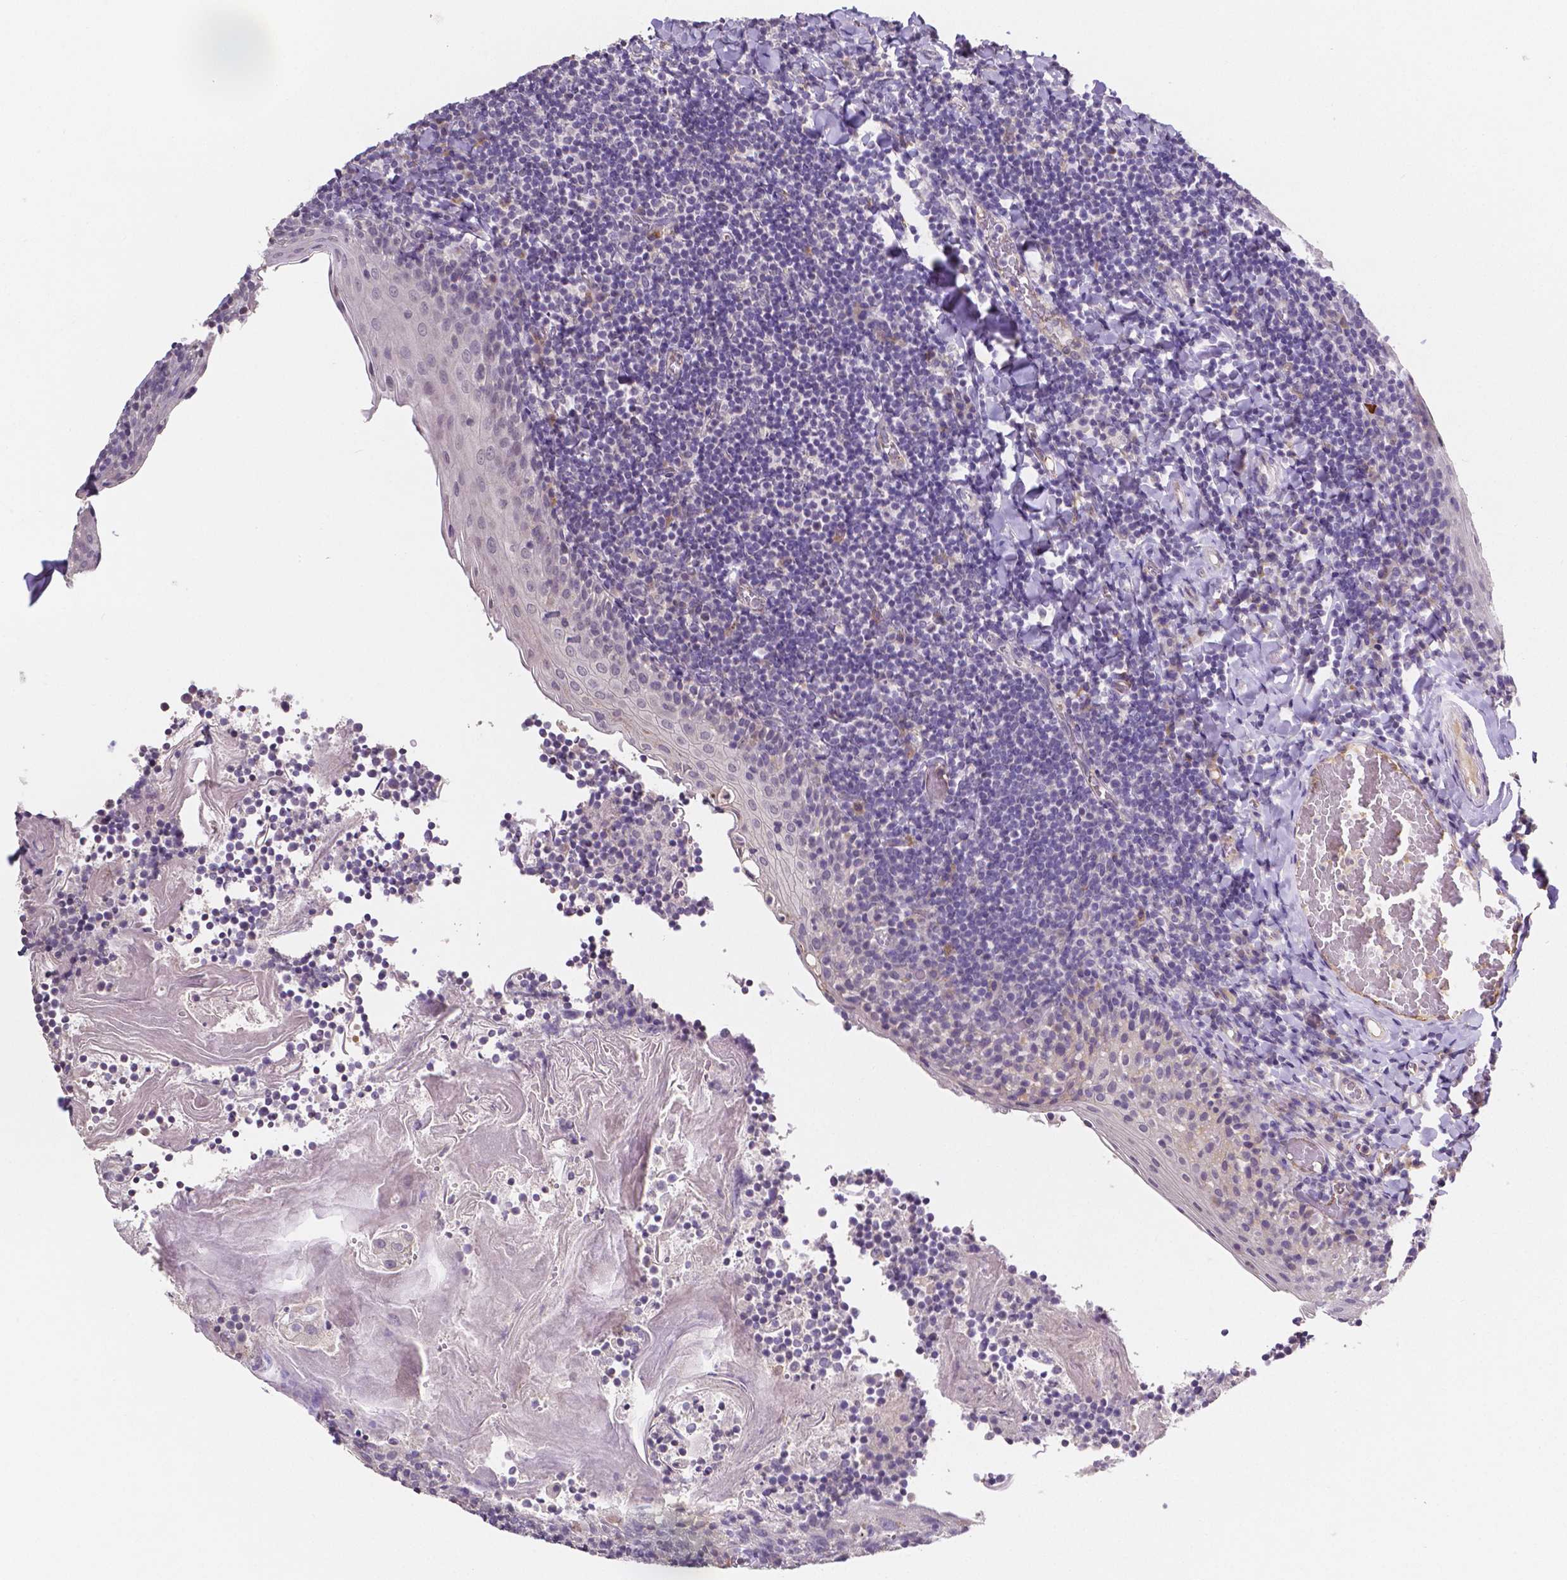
{"staining": {"intensity": "negative", "quantity": "none", "location": "none"}, "tissue": "tonsil", "cell_type": "Germinal center cells", "image_type": "normal", "snomed": [{"axis": "morphology", "description": "Normal tissue, NOS"}, {"axis": "topography", "description": "Tonsil"}], "caption": "This is an IHC micrograph of unremarkable tonsil. There is no staining in germinal center cells.", "gene": "ELAVL2", "patient": {"sex": "female", "age": 10}}